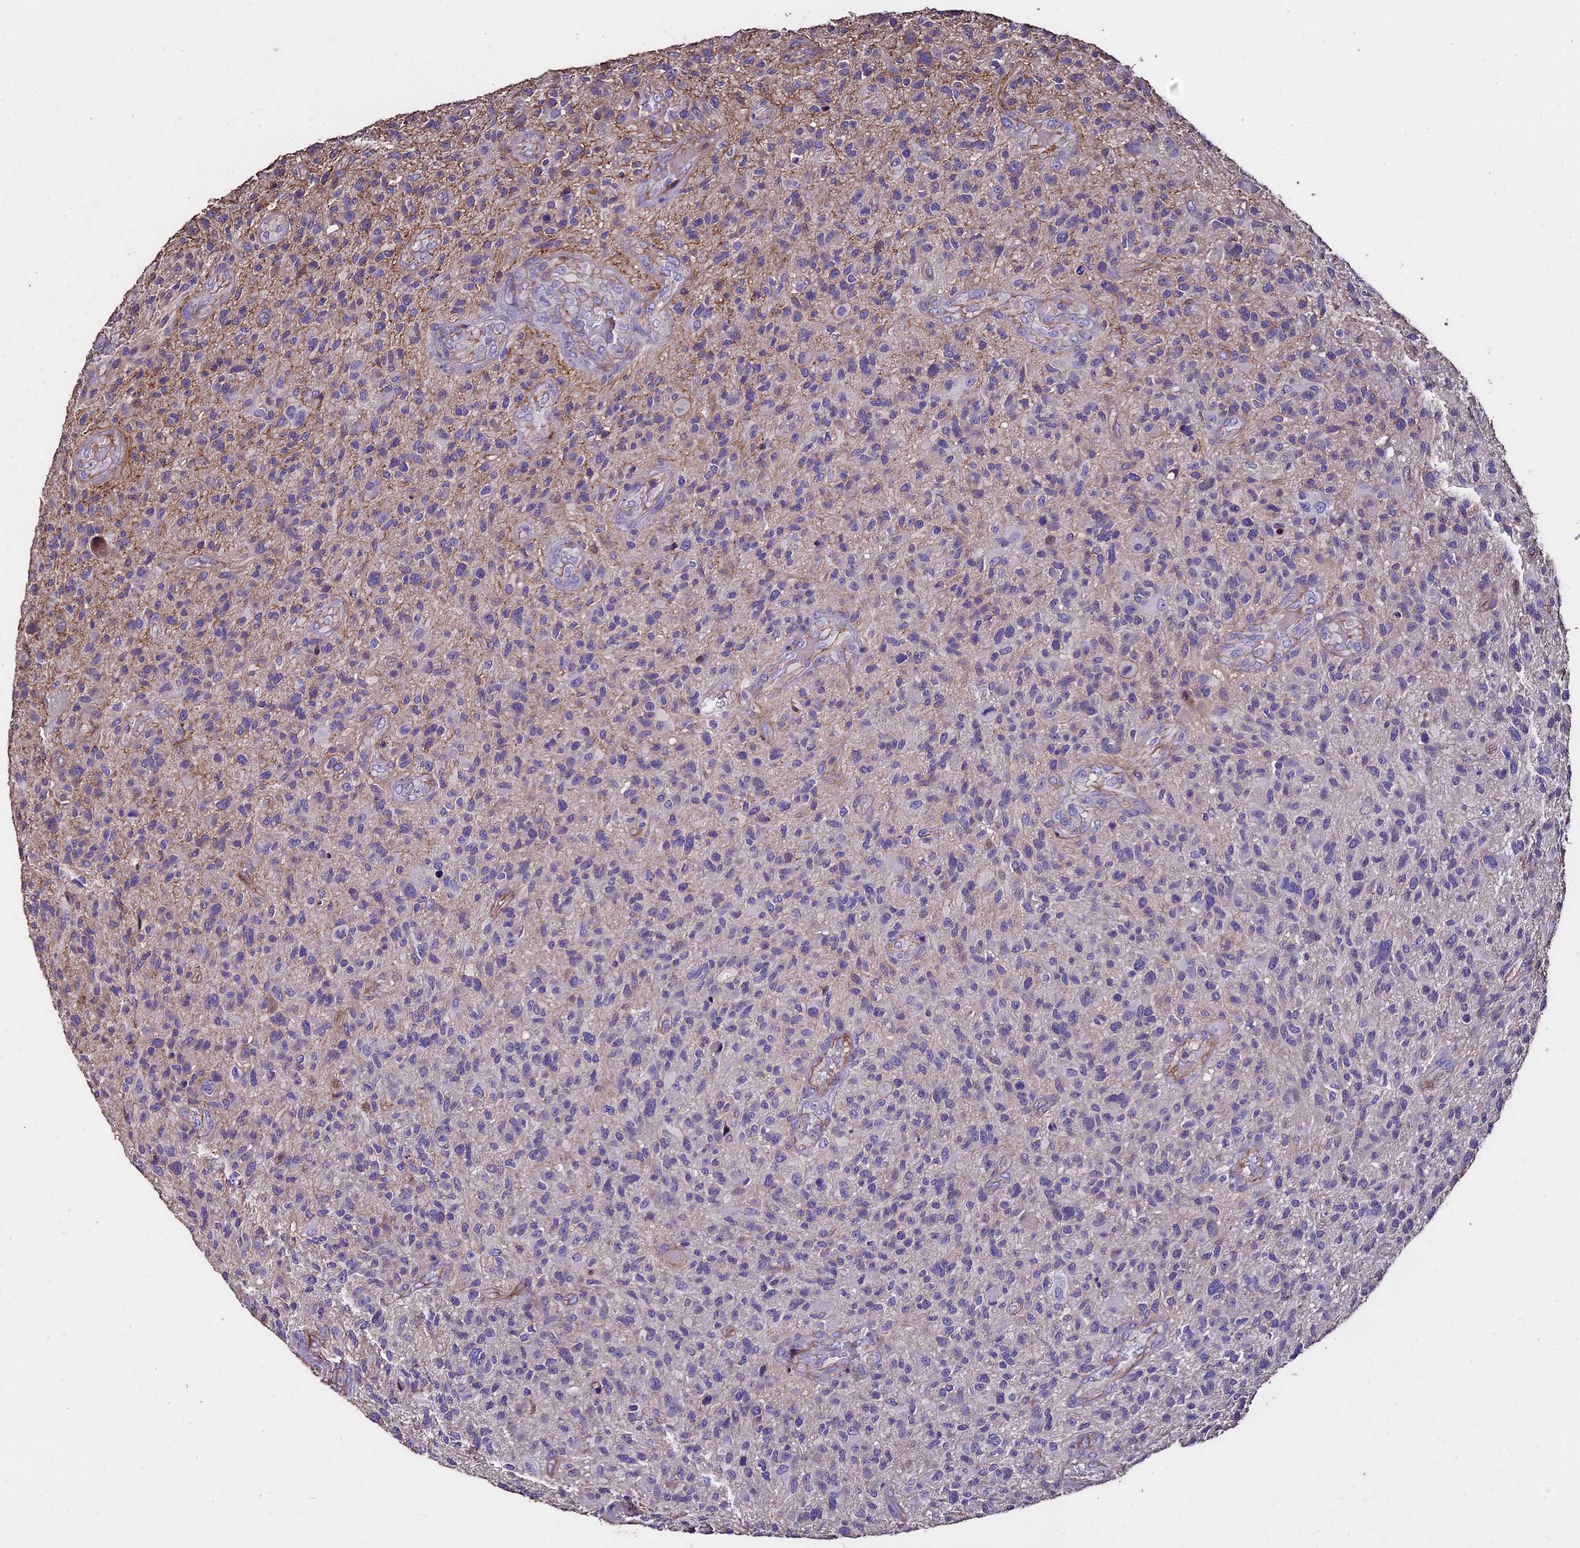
{"staining": {"intensity": "negative", "quantity": "none", "location": "none"}, "tissue": "glioma", "cell_type": "Tumor cells", "image_type": "cancer", "snomed": [{"axis": "morphology", "description": "Glioma, malignant, High grade"}, {"axis": "topography", "description": "Brain"}], "caption": "Glioma was stained to show a protein in brown. There is no significant positivity in tumor cells. Brightfield microscopy of IHC stained with DAB (3,3'-diaminobenzidine) (brown) and hematoxylin (blue), captured at high magnification.", "gene": "USB1", "patient": {"sex": "male", "age": 47}}